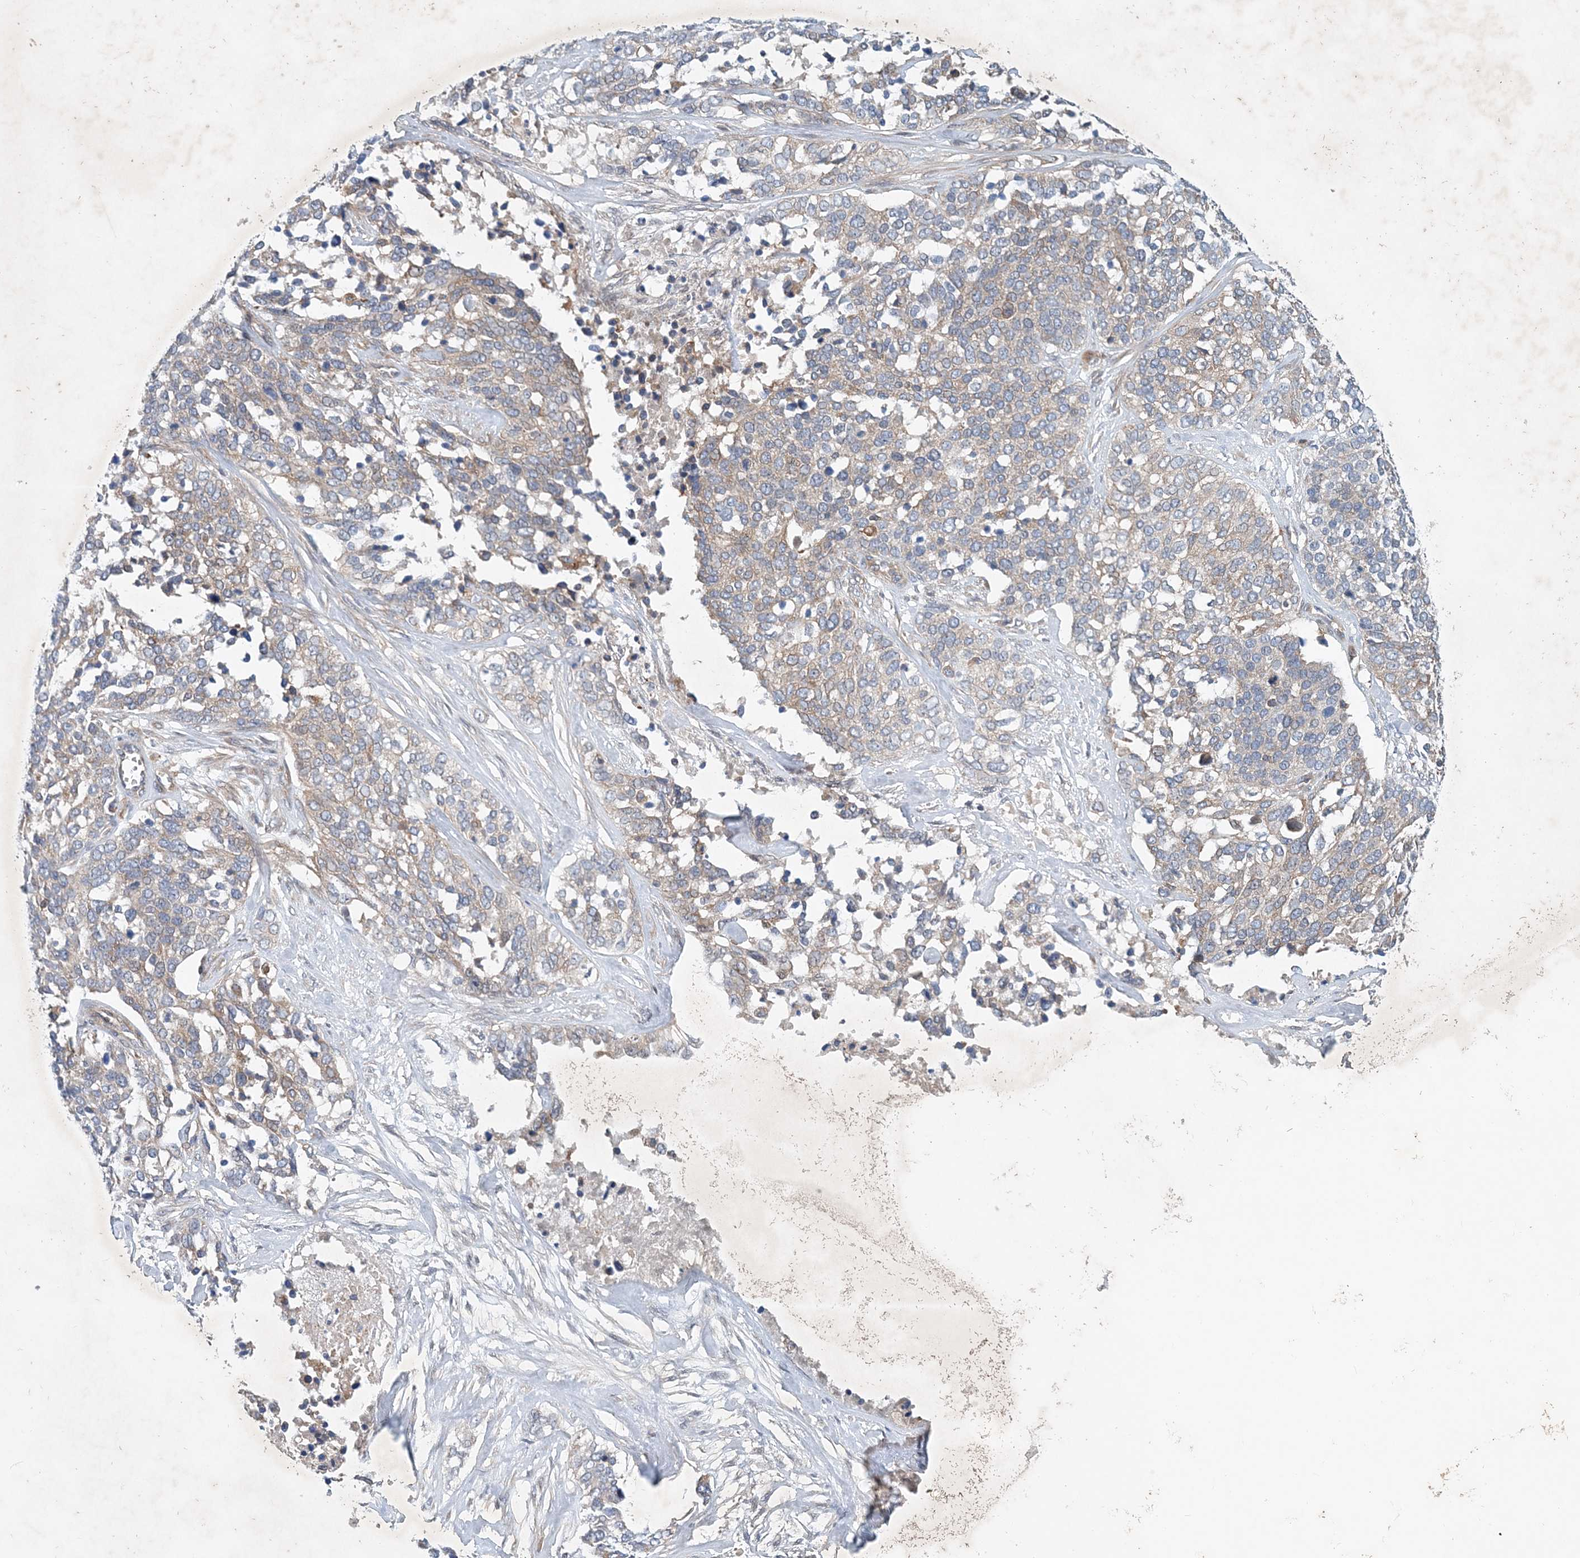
{"staining": {"intensity": "weak", "quantity": "25%-75%", "location": "cytoplasmic/membranous"}, "tissue": "ovarian cancer", "cell_type": "Tumor cells", "image_type": "cancer", "snomed": [{"axis": "morphology", "description": "Cystadenocarcinoma, serous, NOS"}, {"axis": "topography", "description": "Ovary"}], "caption": "Weak cytoplasmic/membranous protein positivity is appreciated in approximately 25%-75% of tumor cells in ovarian serous cystadenocarcinoma.", "gene": "P2RY10", "patient": {"sex": "female", "age": 44}}